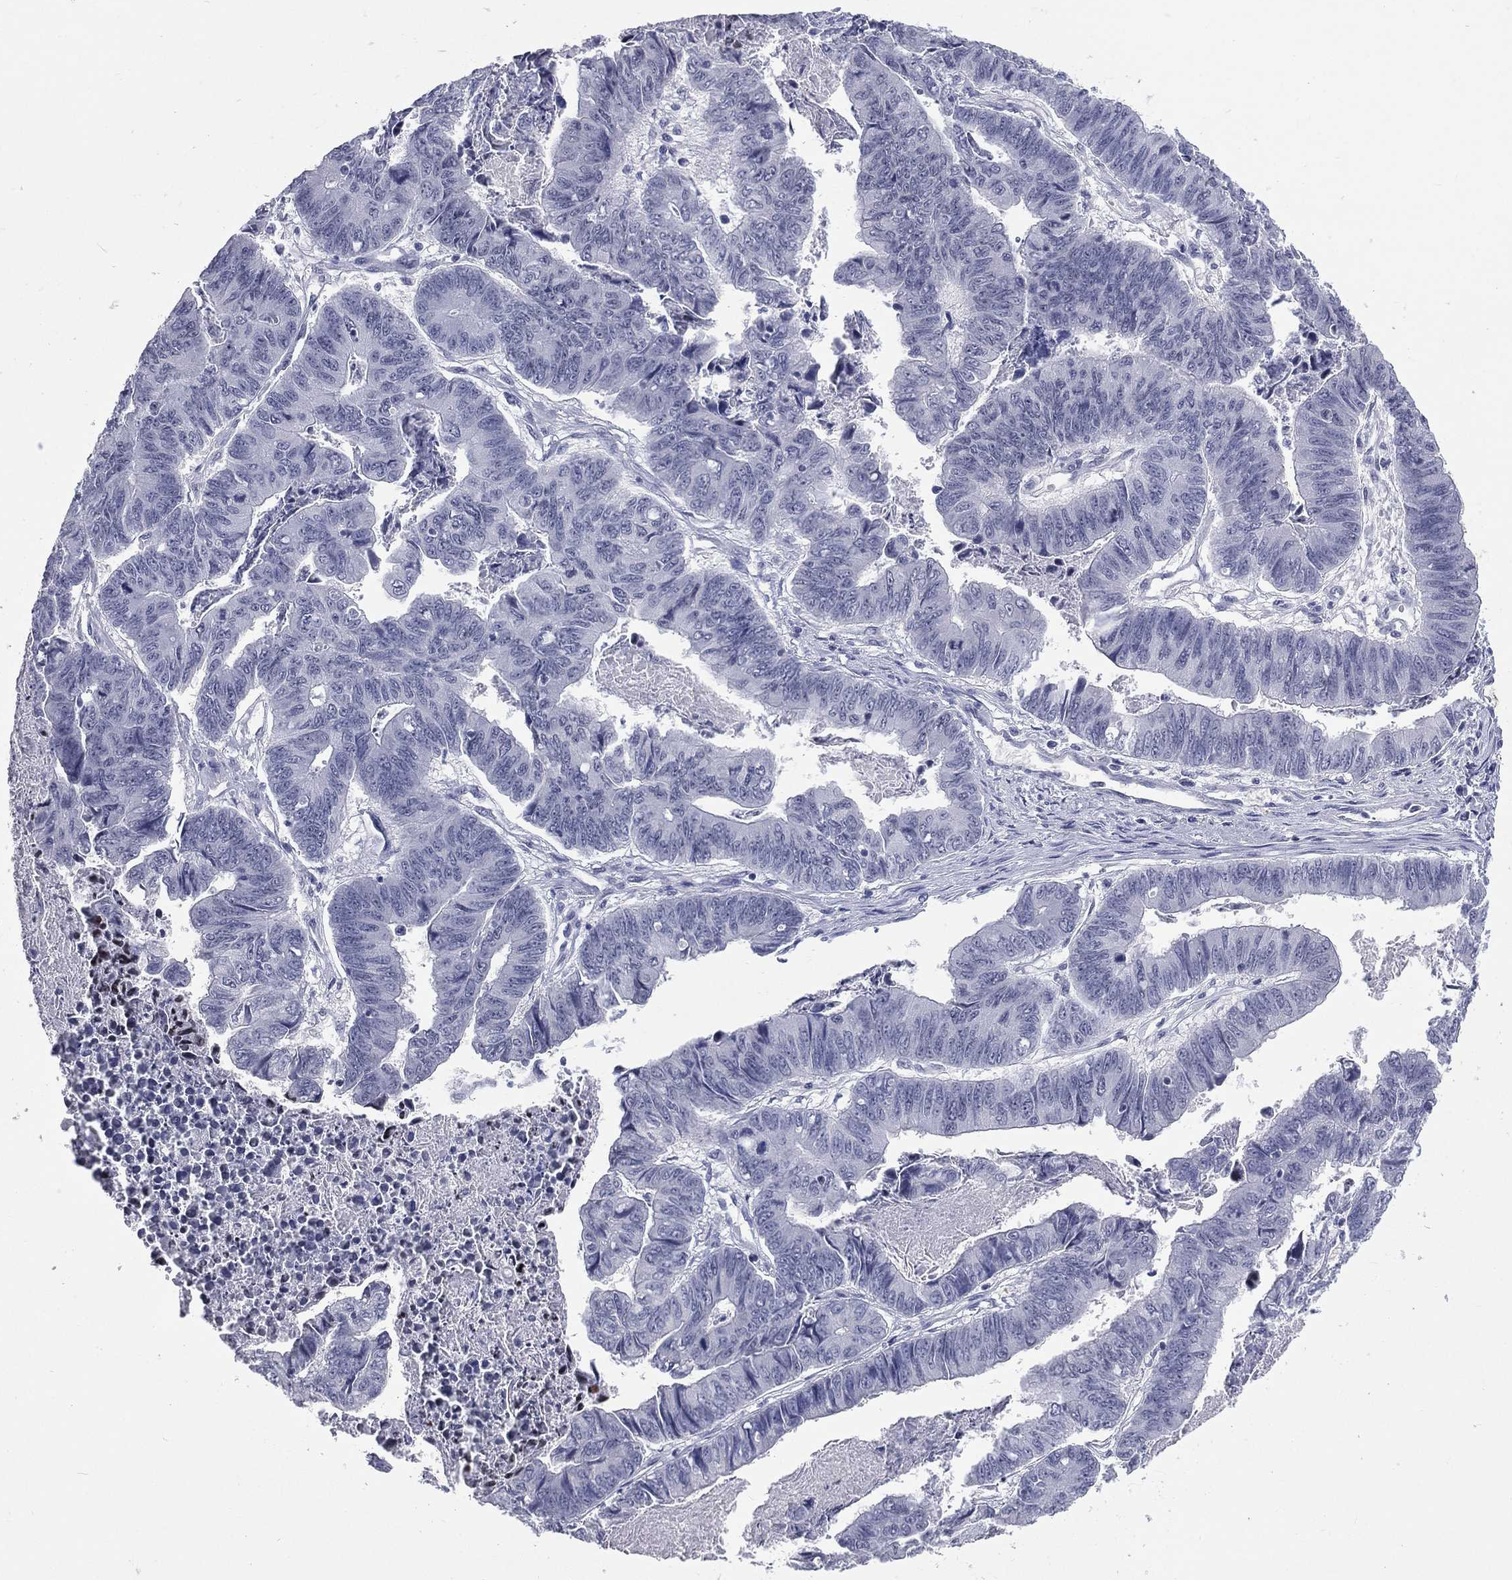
{"staining": {"intensity": "negative", "quantity": "none", "location": "none"}, "tissue": "stomach cancer", "cell_type": "Tumor cells", "image_type": "cancer", "snomed": [{"axis": "morphology", "description": "Adenocarcinoma, NOS"}, {"axis": "topography", "description": "Stomach, lower"}], "caption": "Immunohistochemistry (IHC) image of human stomach adenocarcinoma stained for a protein (brown), which demonstrates no positivity in tumor cells.", "gene": "SSX1", "patient": {"sex": "male", "age": 77}}